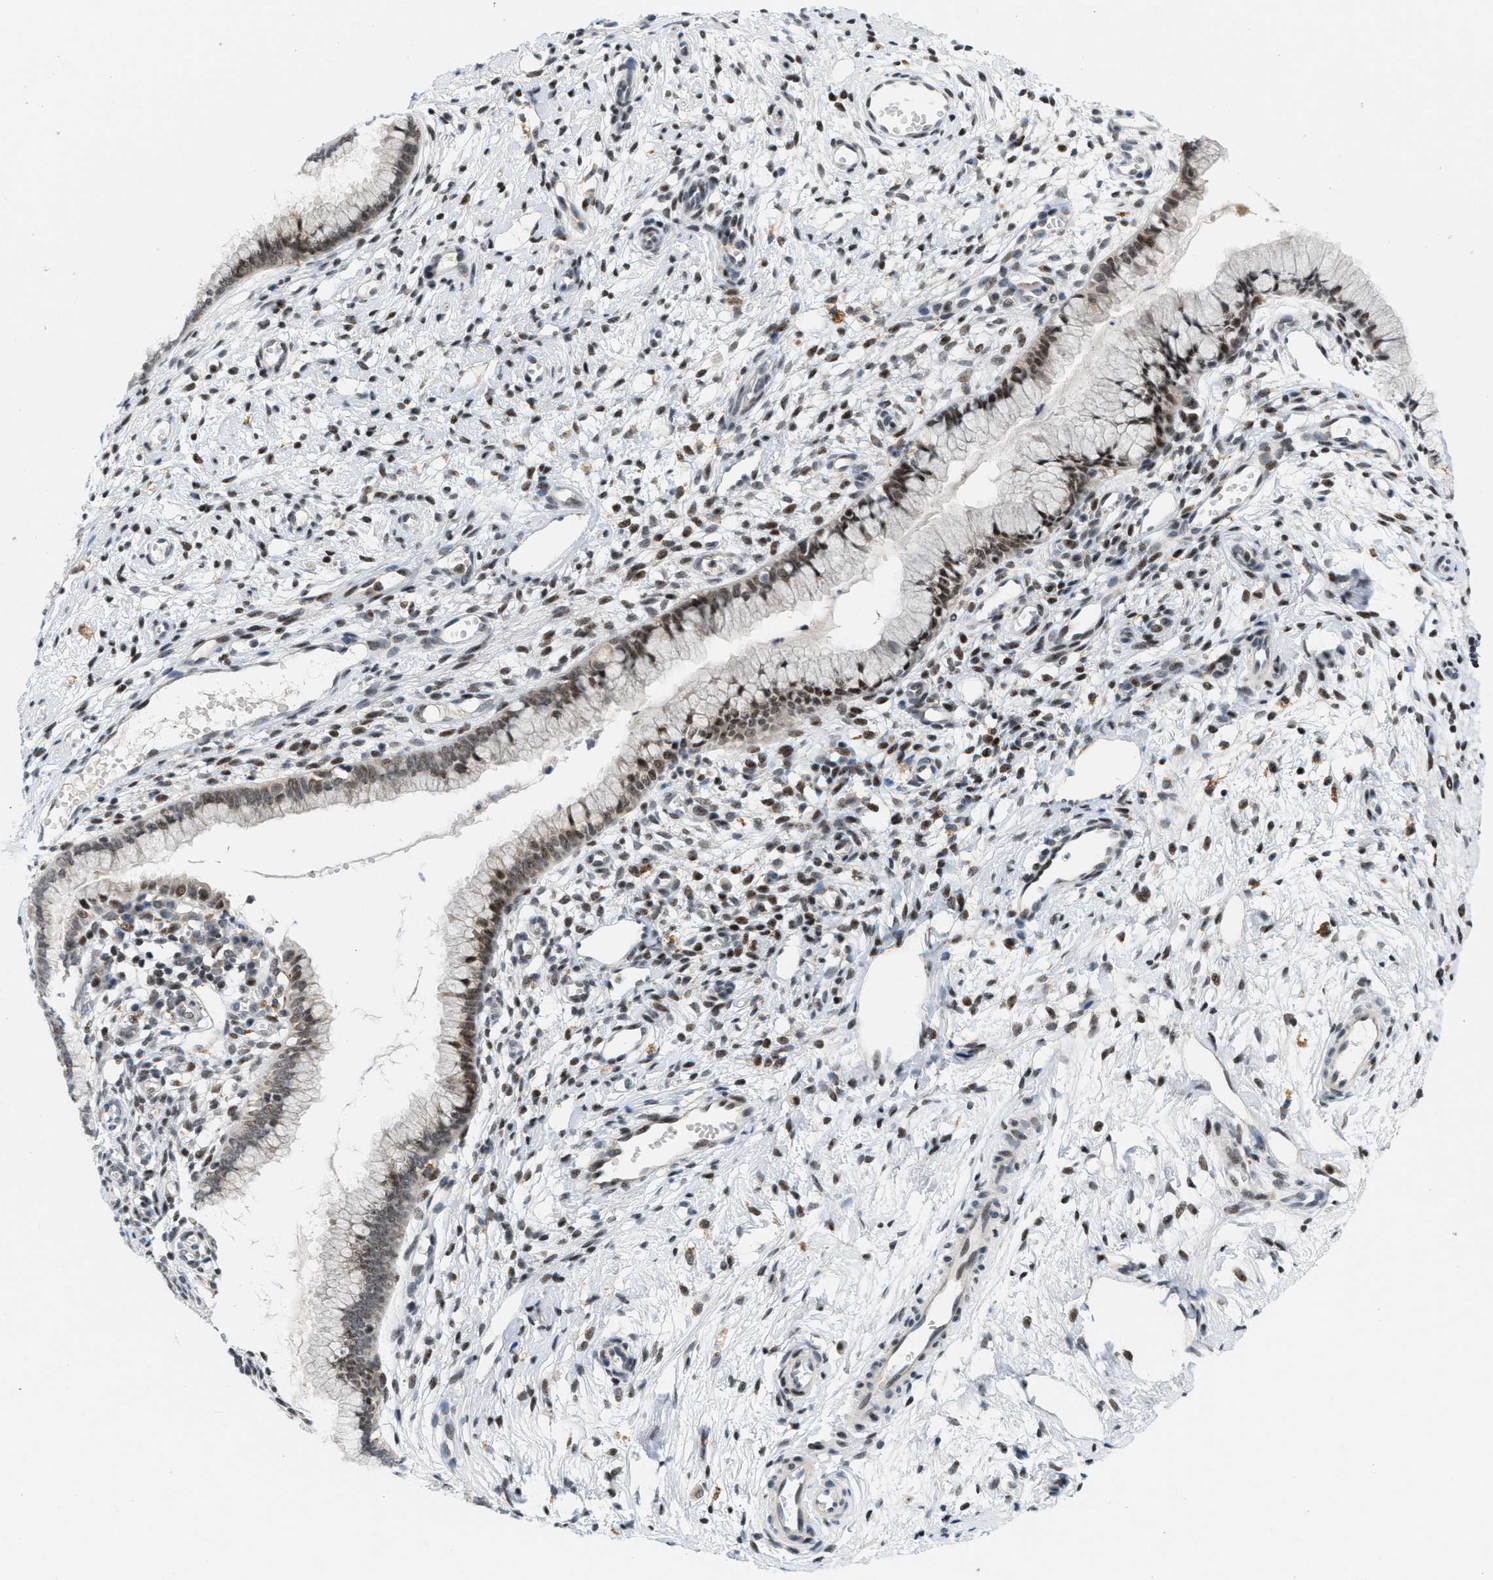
{"staining": {"intensity": "moderate", "quantity": "25%-75%", "location": "nuclear"}, "tissue": "cervix", "cell_type": "Glandular cells", "image_type": "normal", "snomed": [{"axis": "morphology", "description": "Normal tissue, NOS"}, {"axis": "topography", "description": "Cervix"}], "caption": "Immunohistochemistry (DAB) staining of benign cervix shows moderate nuclear protein expression in approximately 25%-75% of glandular cells.", "gene": "ING1", "patient": {"sex": "female", "age": 65}}